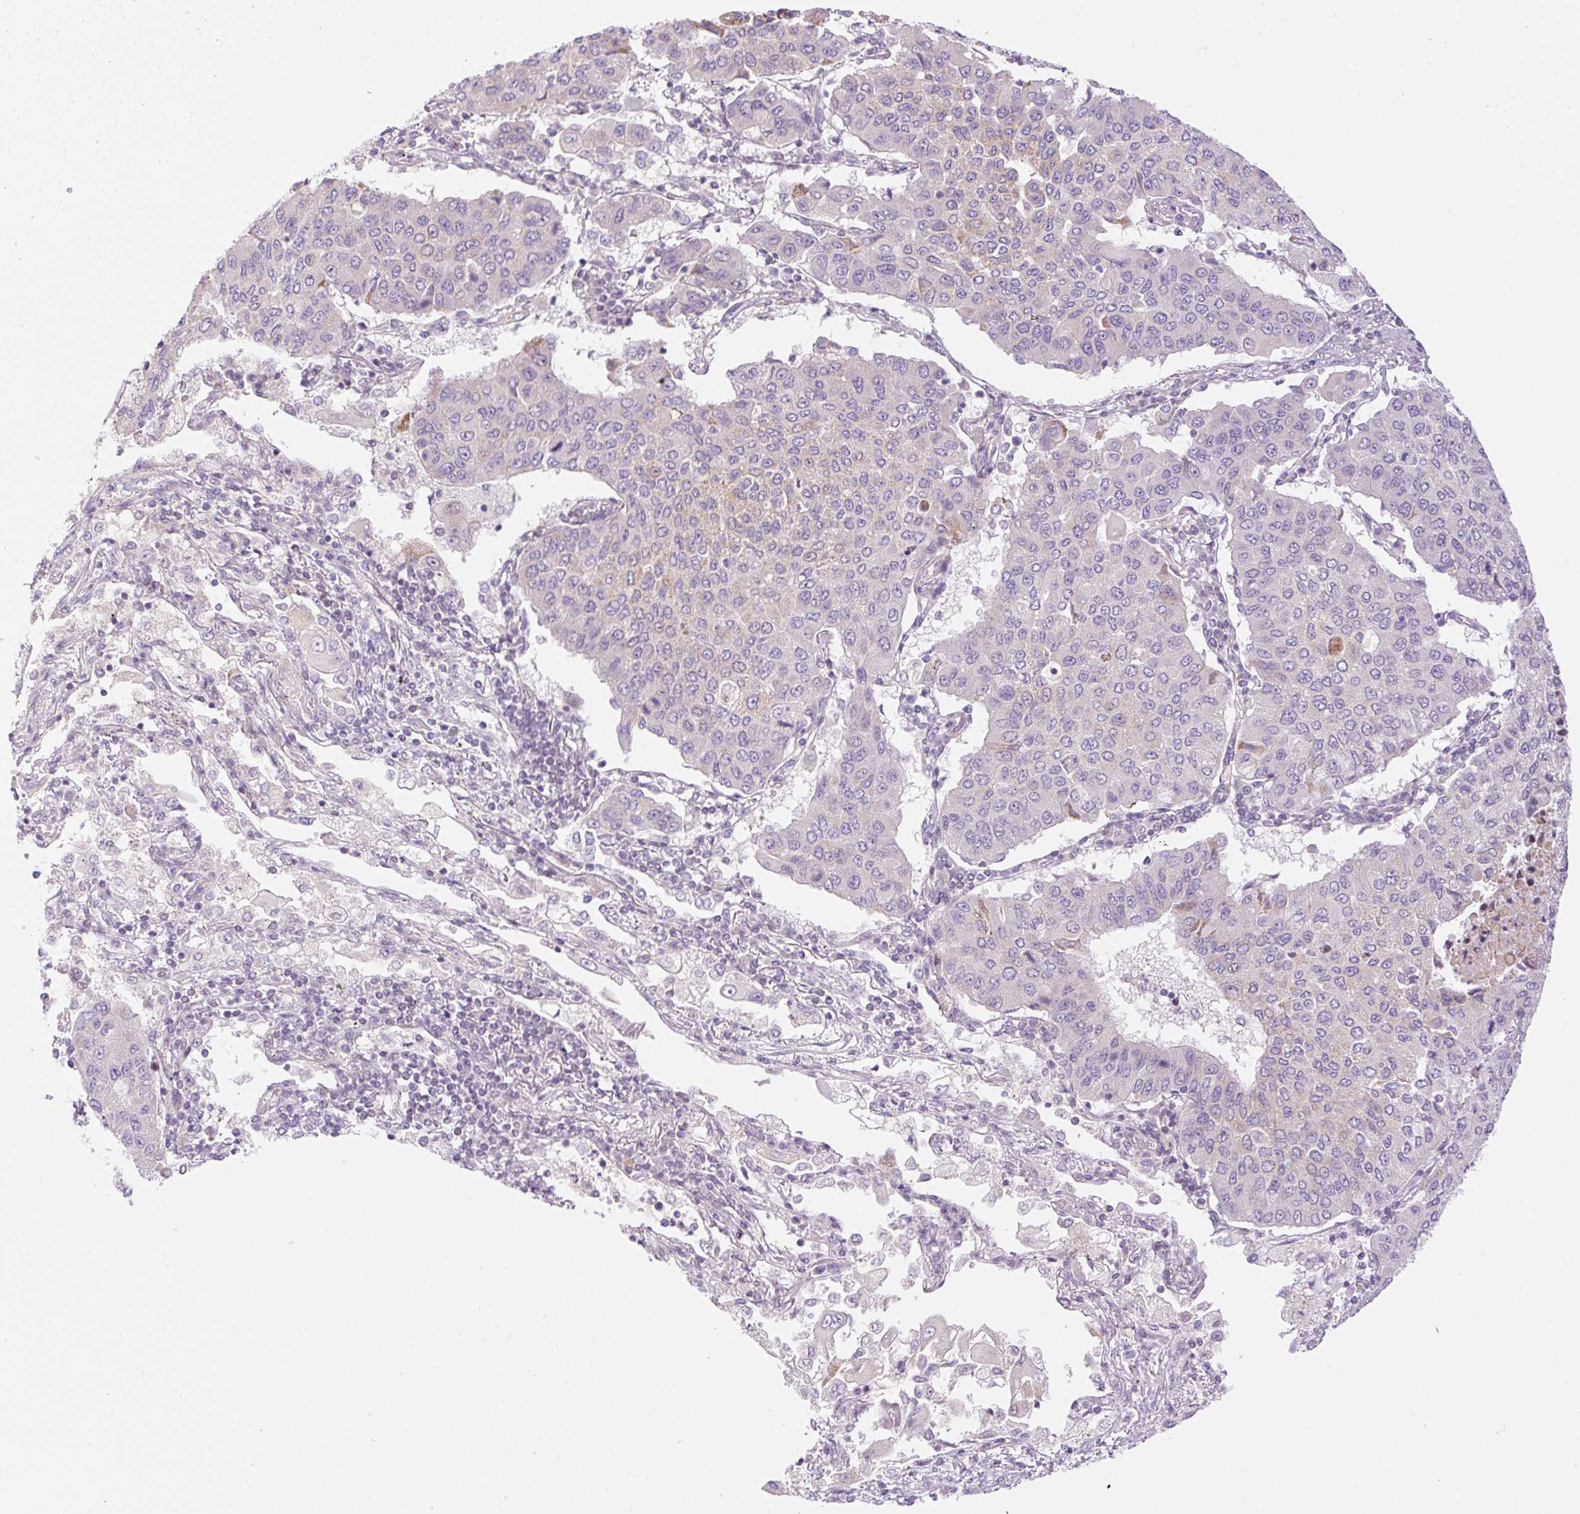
{"staining": {"intensity": "negative", "quantity": "none", "location": "none"}, "tissue": "lung cancer", "cell_type": "Tumor cells", "image_type": "cancer", "snomed": [{"axis": "morphology", "description": "Squamous cell carcinoma, NOS"}, {"axis": "topography", "description": "Lung"}], "caption": "A micrograph of lung cancer stained for a protein demonstrates no brown staining in tumor cells.", "gene": "ZNF394", "patient": {"sex": "male", "age": 74}}